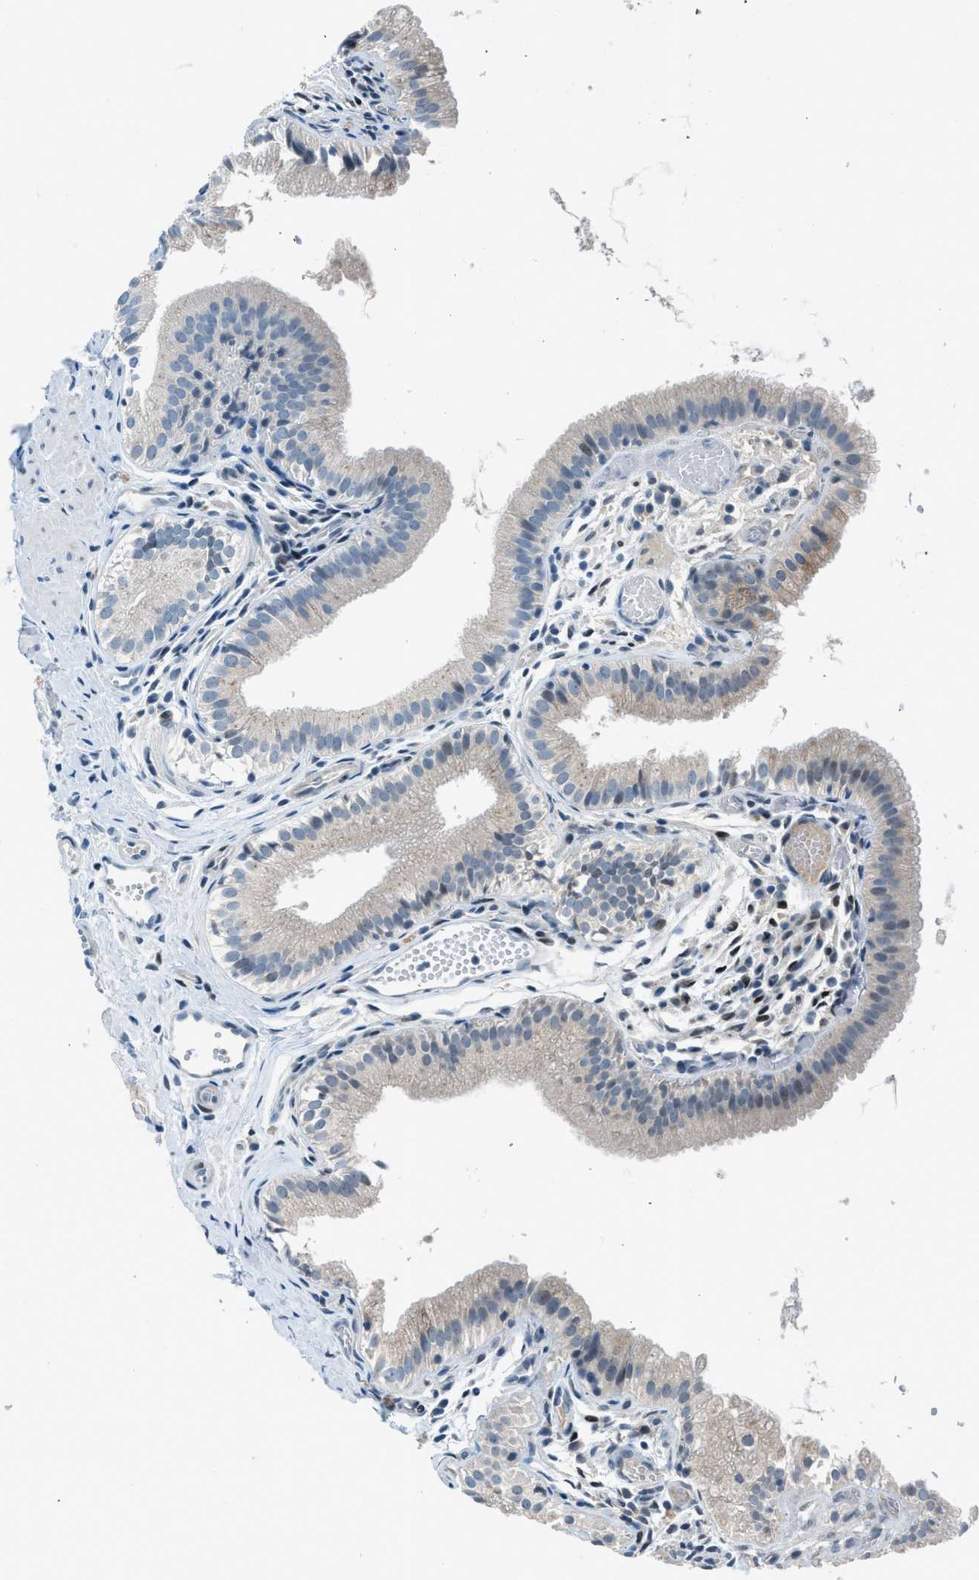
{"staining": {"intensity": "weak", "quantity": "<25%", "location": "cytoplasmic/membranous"}, "tissue": "gallbladder", "cell_type": "Glandular cells", "image_type": "normal", "snomed": [{"axis": "morphology", "description": "Normal tissue, NOS"}, {"axis": "topography", "description": "Gallbladder"}], "caption": "There is no significant staining in glandular cells of gallbladder.", "gene": "RNF41", "patient": {"sex": "female", "age": 26}}